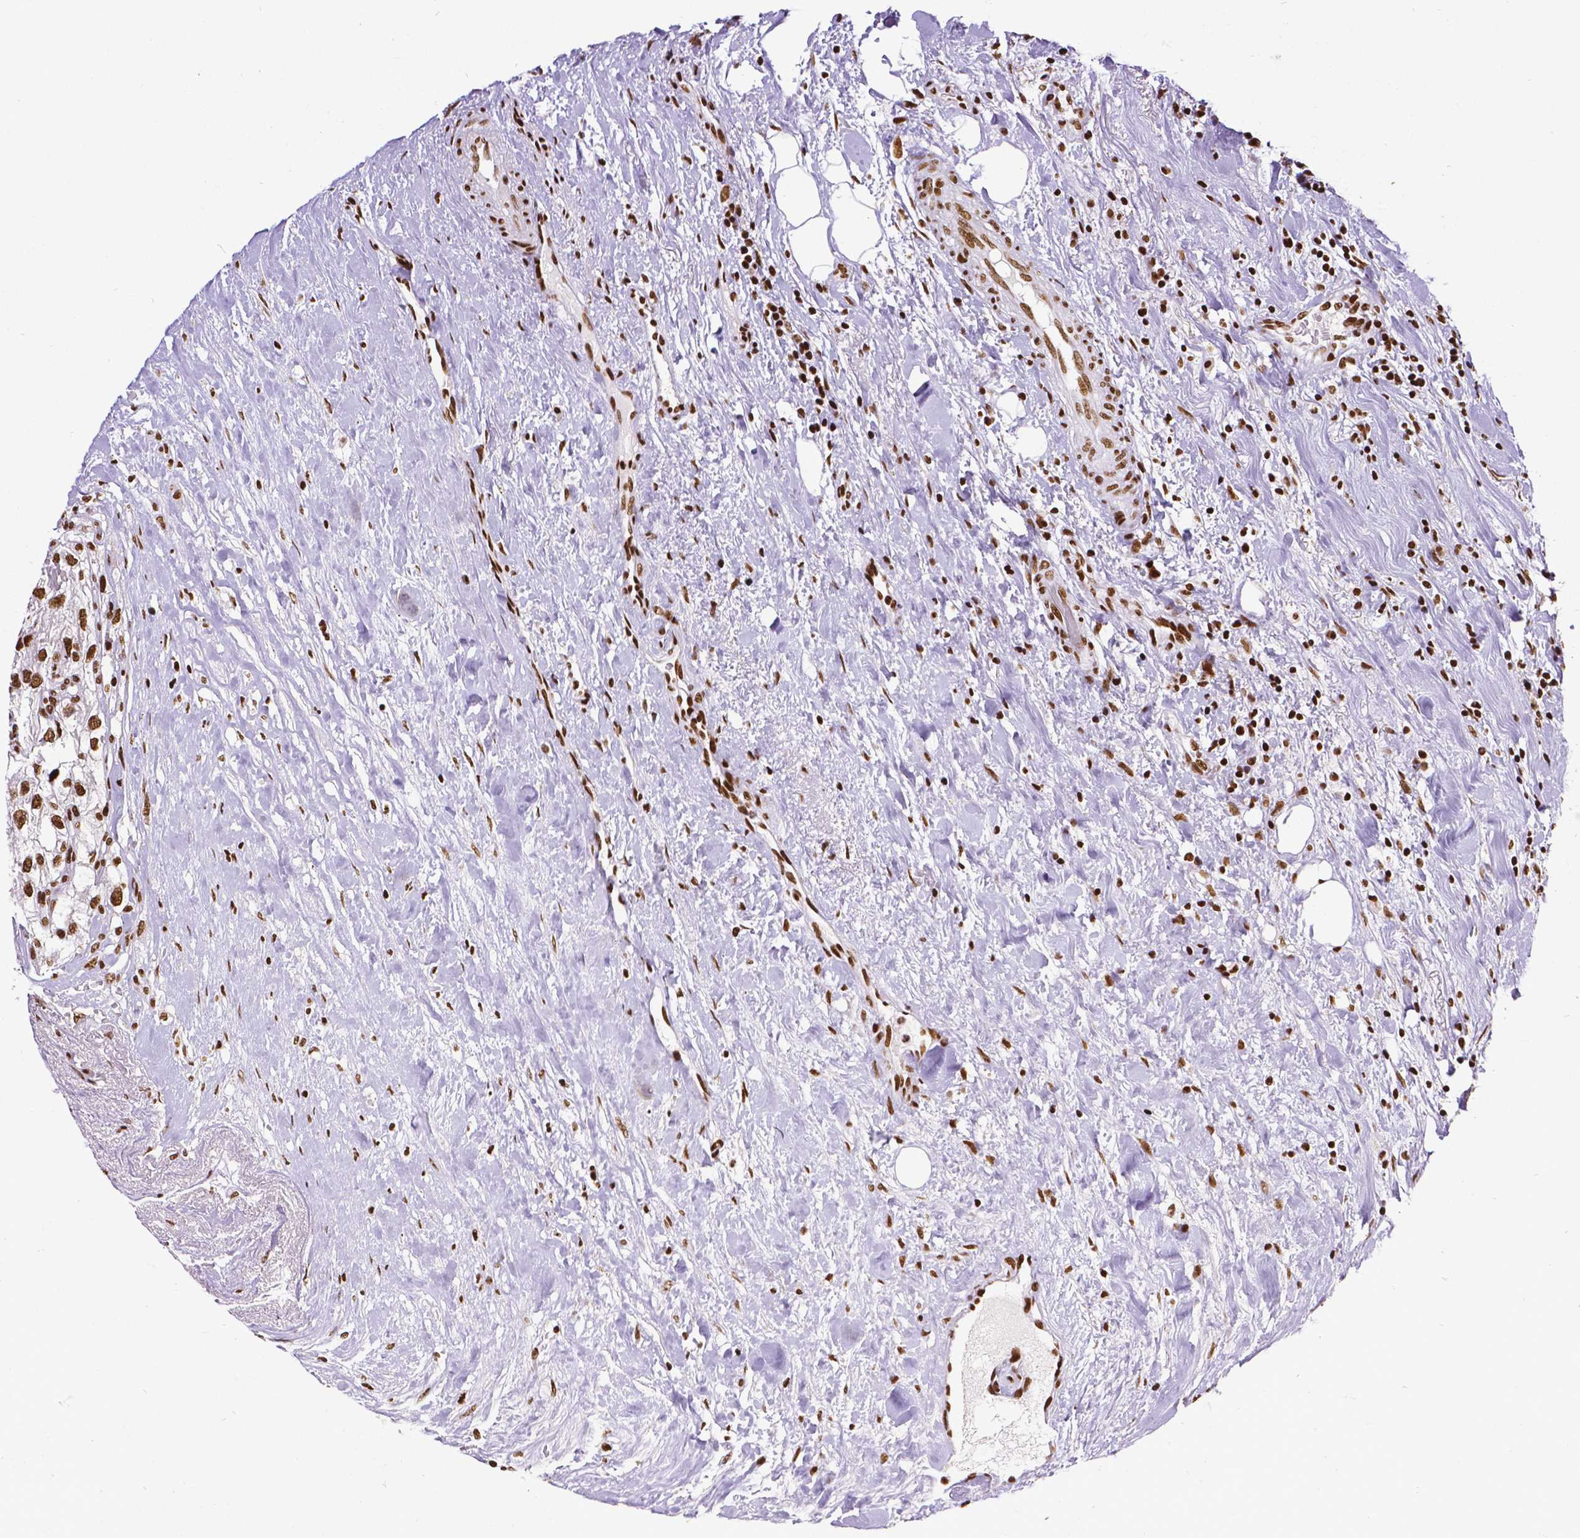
{"staining": {"intensity": "strong", "quantity": ">75%", "location": "nuclear"}, "tissue": "renal cancer", "cell_type": "Tumor cells", "image_type": "cancer", "snomed": [{"axis": "morphology", "description": "Adenocarcinoma, NOS"}, {"axis": "topography", "description": "Kidney"}], "caption": "Immunohistochemical staining of human renal cancer (adenocarcinoma) demonstrates high levels of strong nuclear expression in approximately >75% of tumor cells.", "gene": "CTCF", "patient": {"sex": "male", "age": 59}}